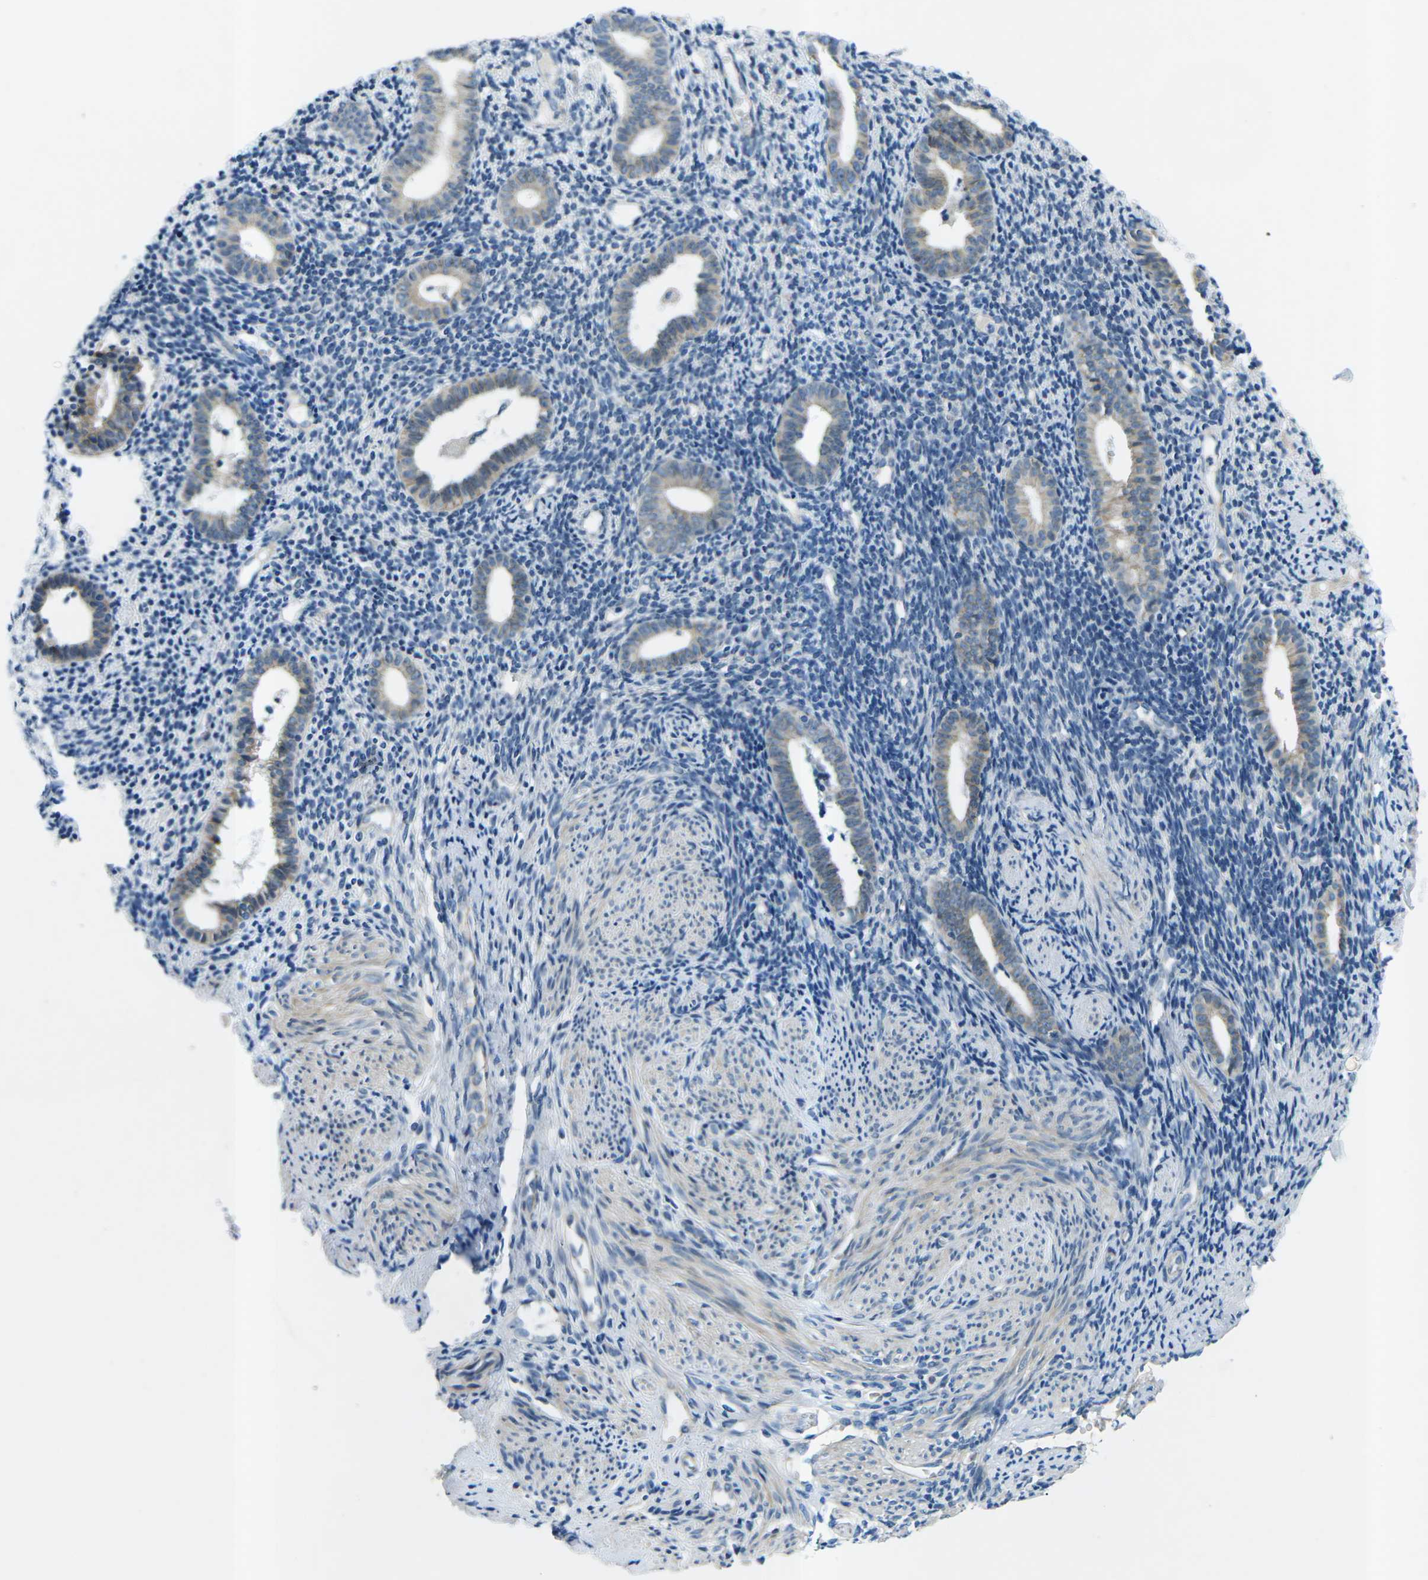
{"staining": {"intensity": "negative", "quantity": "none", "location": "none"}, "tissue": "endometrium", "cell_type": "Cells in endometrial stroma", "image_type": "normal", "snomed": [{"axis": "morphology", "description": "Normal tissue, NOS"}, {"axis": "topography", "description": "Endometrium"}], "caption": "This is a photomicrograph of immunohistochemistry staining of unremarkable endometrium, which shows no expression in cells in endometrial stroma.", "gene": "CTNND1", "patient": {"sex": "female", "age": 50}}